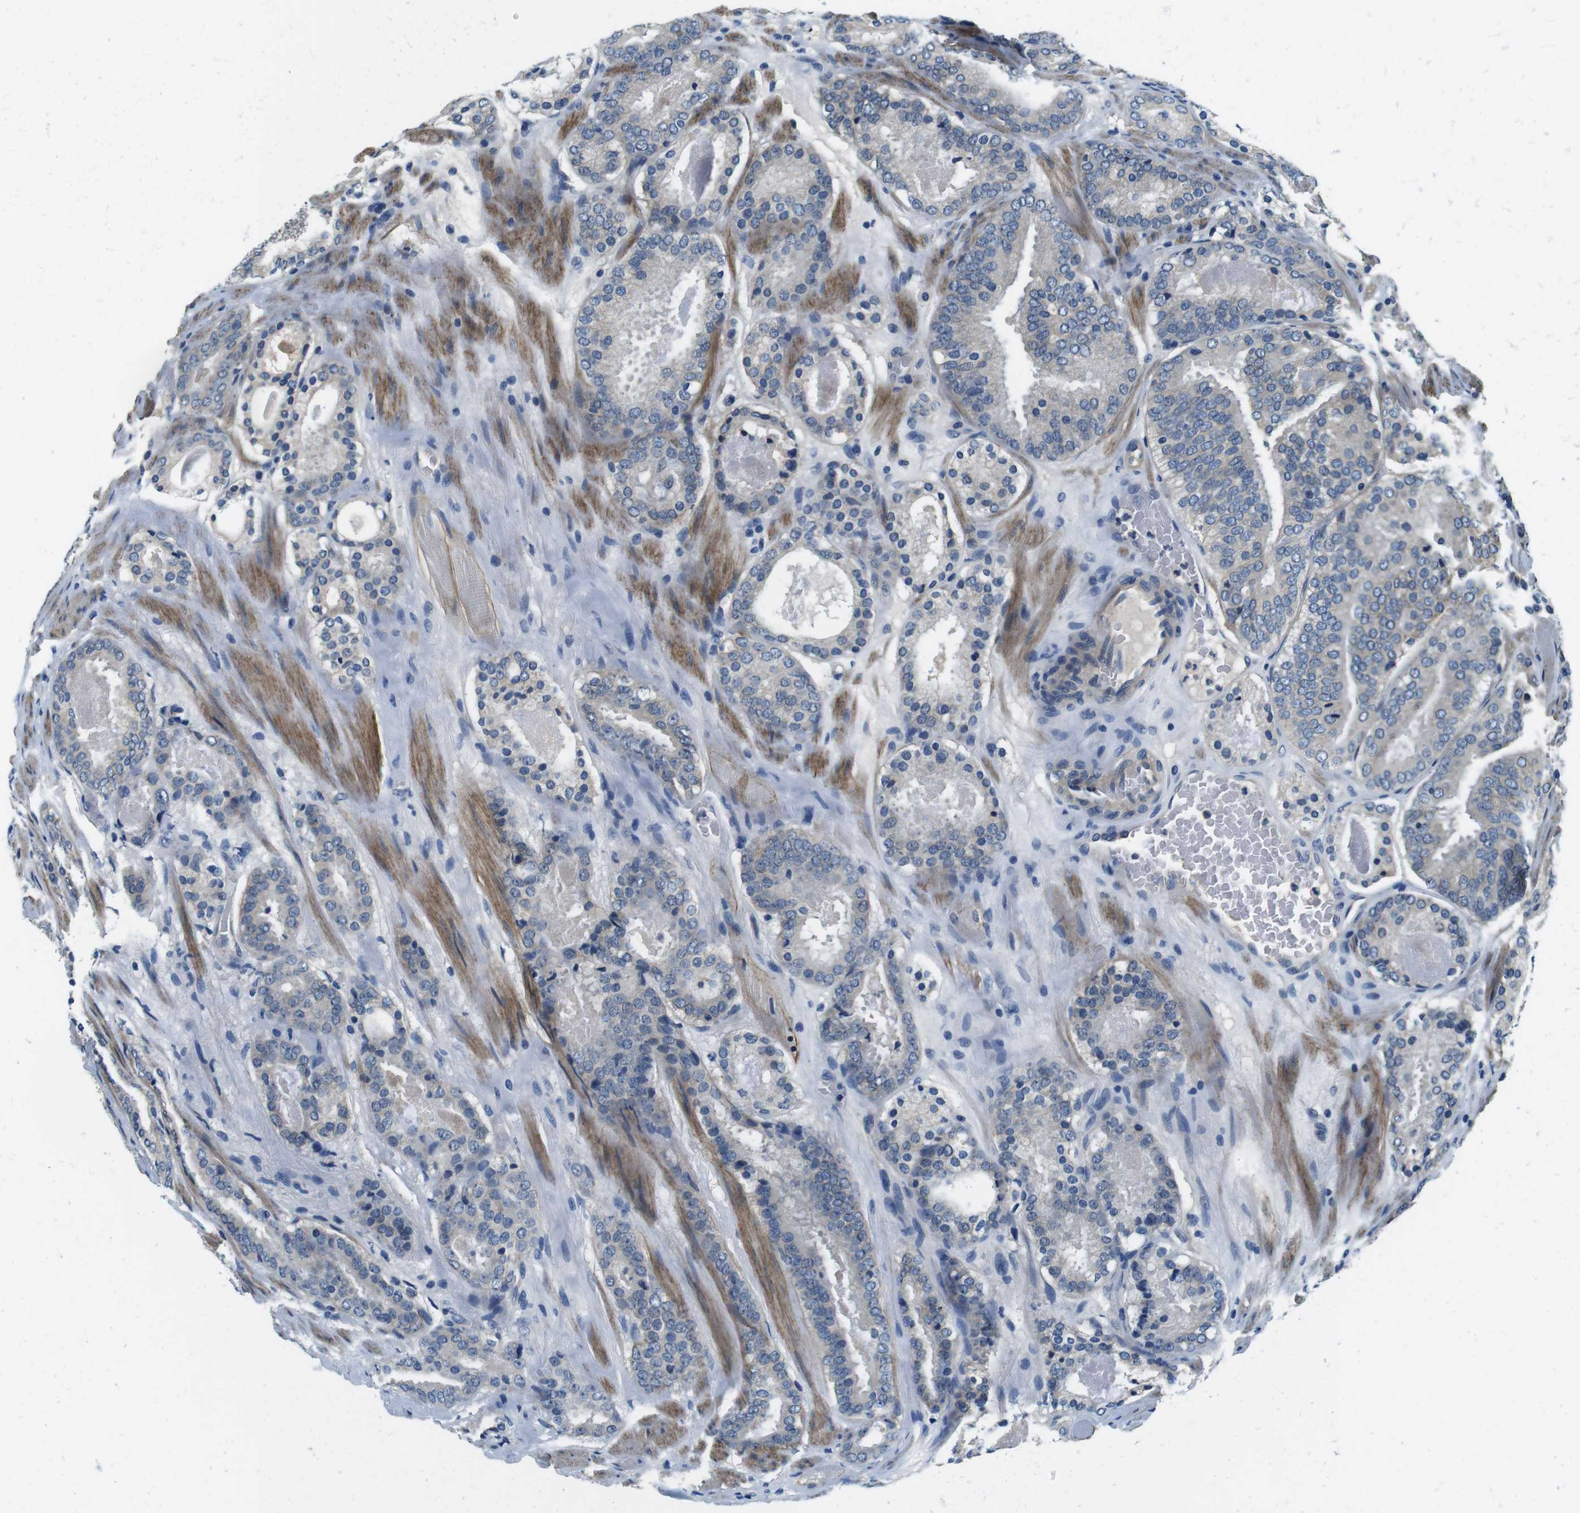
{"staining": {"intensity": "weak", "quantity": "<25%", "location": "cytoplasmic/membranous"}, "tissue": "prostate cancer", "cell_type": "Tumor cells", "image_type": "cancer", "snomed": [{"axis": "morphology", "description": "Adenocarcinoma, Low grade"}, {"axis": "topography", "description": "Prostate"}], "caption": "This is a micrograph of immunohistochemistry (IHC) staining of prostate adenocarcinoma (low-grade), which shows no staining in tumor cells.", "gene": "DTNA", "patient": {"sex": "male", "age": 69}}